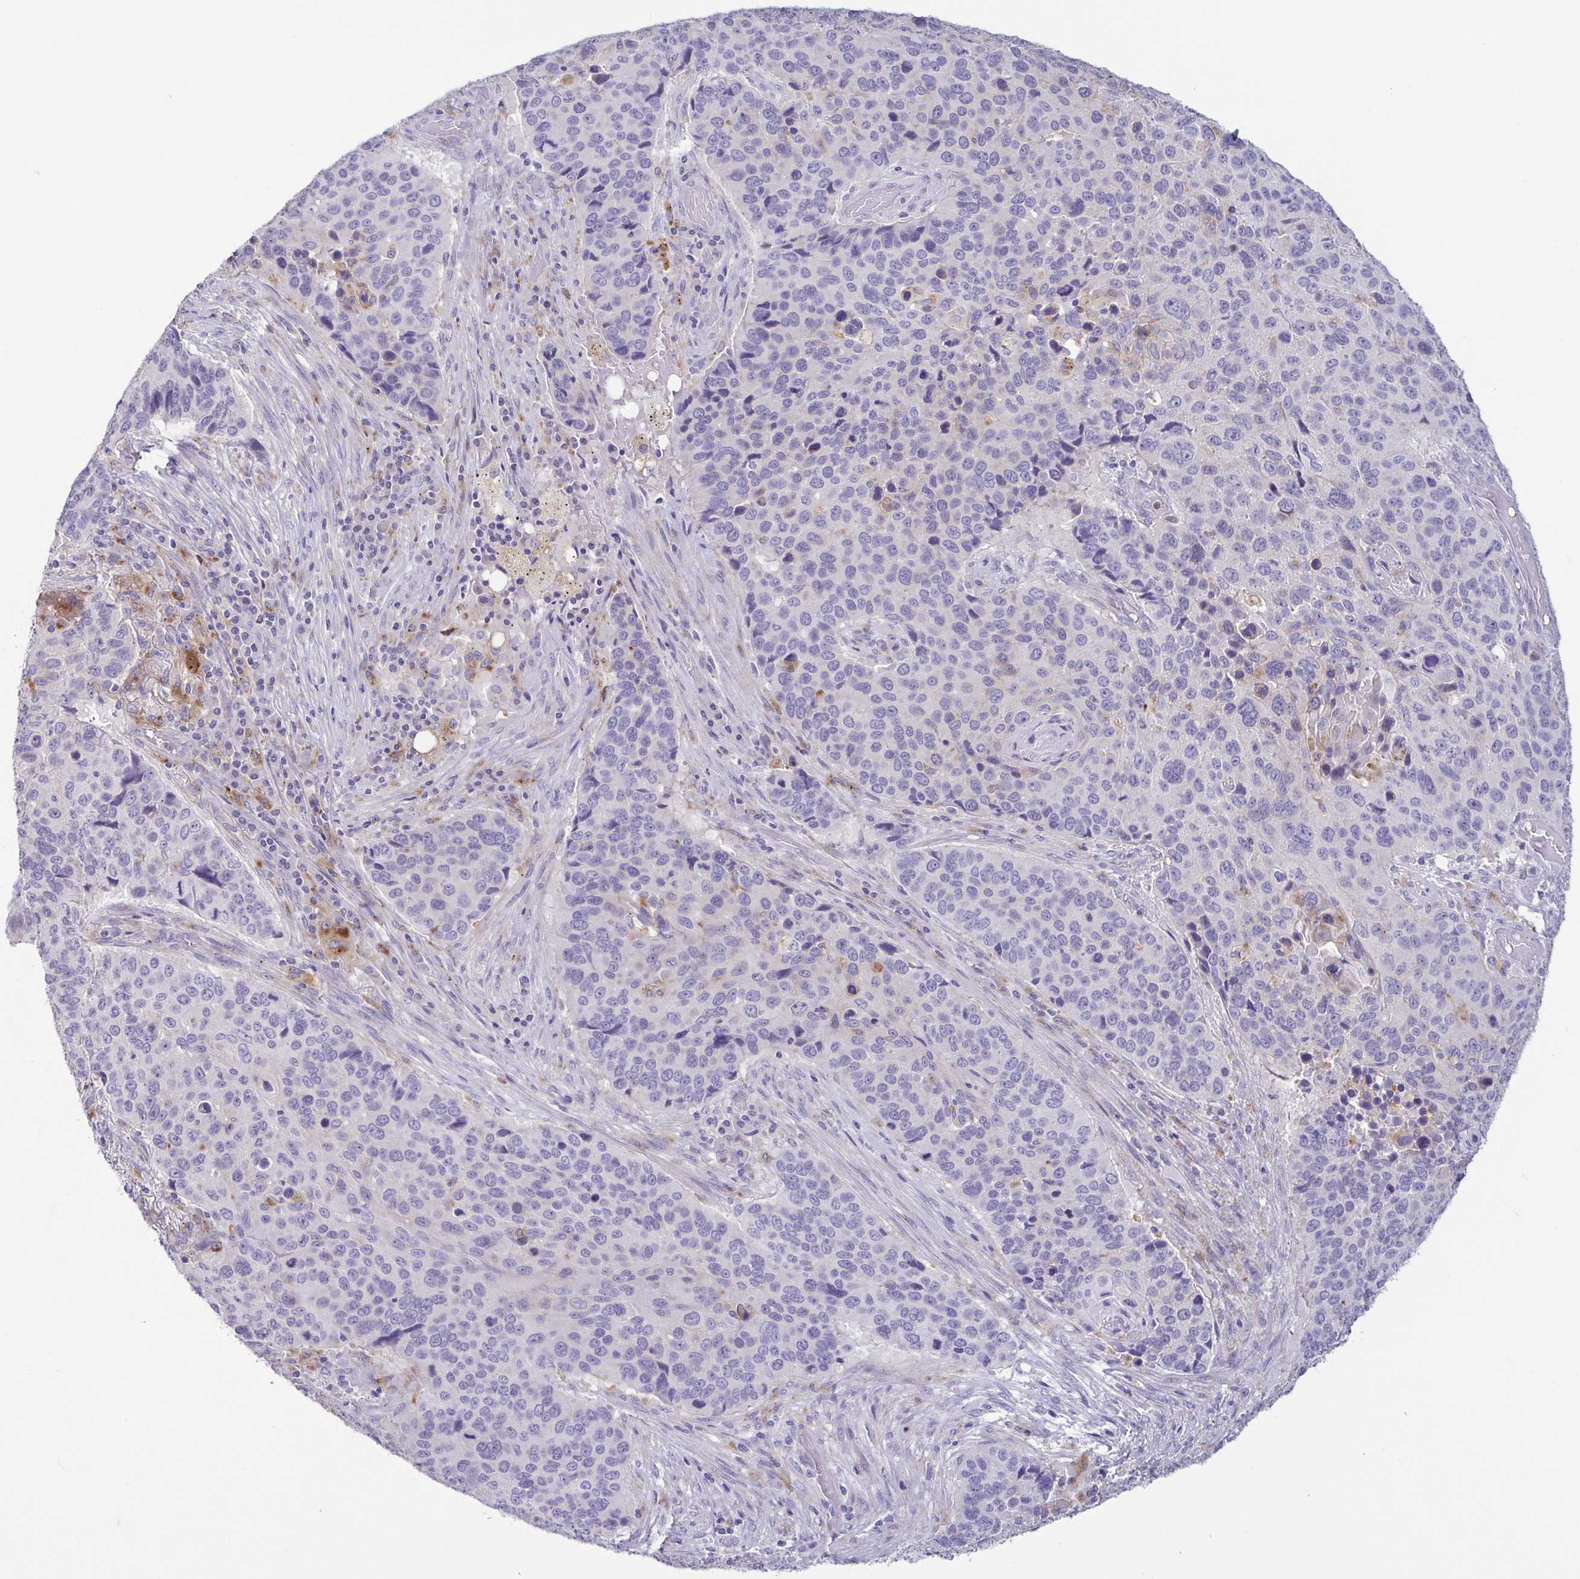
{"staining": {"intensity": "negative", "quantity": "none", "location": "none"}, "tissue": "lung cancer", "cell_type": "Tumor cells", "image_type": "cancer", "snomed": [{"axis": "morphology", "description": "Squamous cell carcinoma, NOS"}, {"axis": "topography", "description": "Lung"}], "caption": "There is no significant expression in tumor cells of squamous cell carcinoma (lung).", "gene": "ATP6V1G2", "patient": {"sex": "male", "age": 68}}